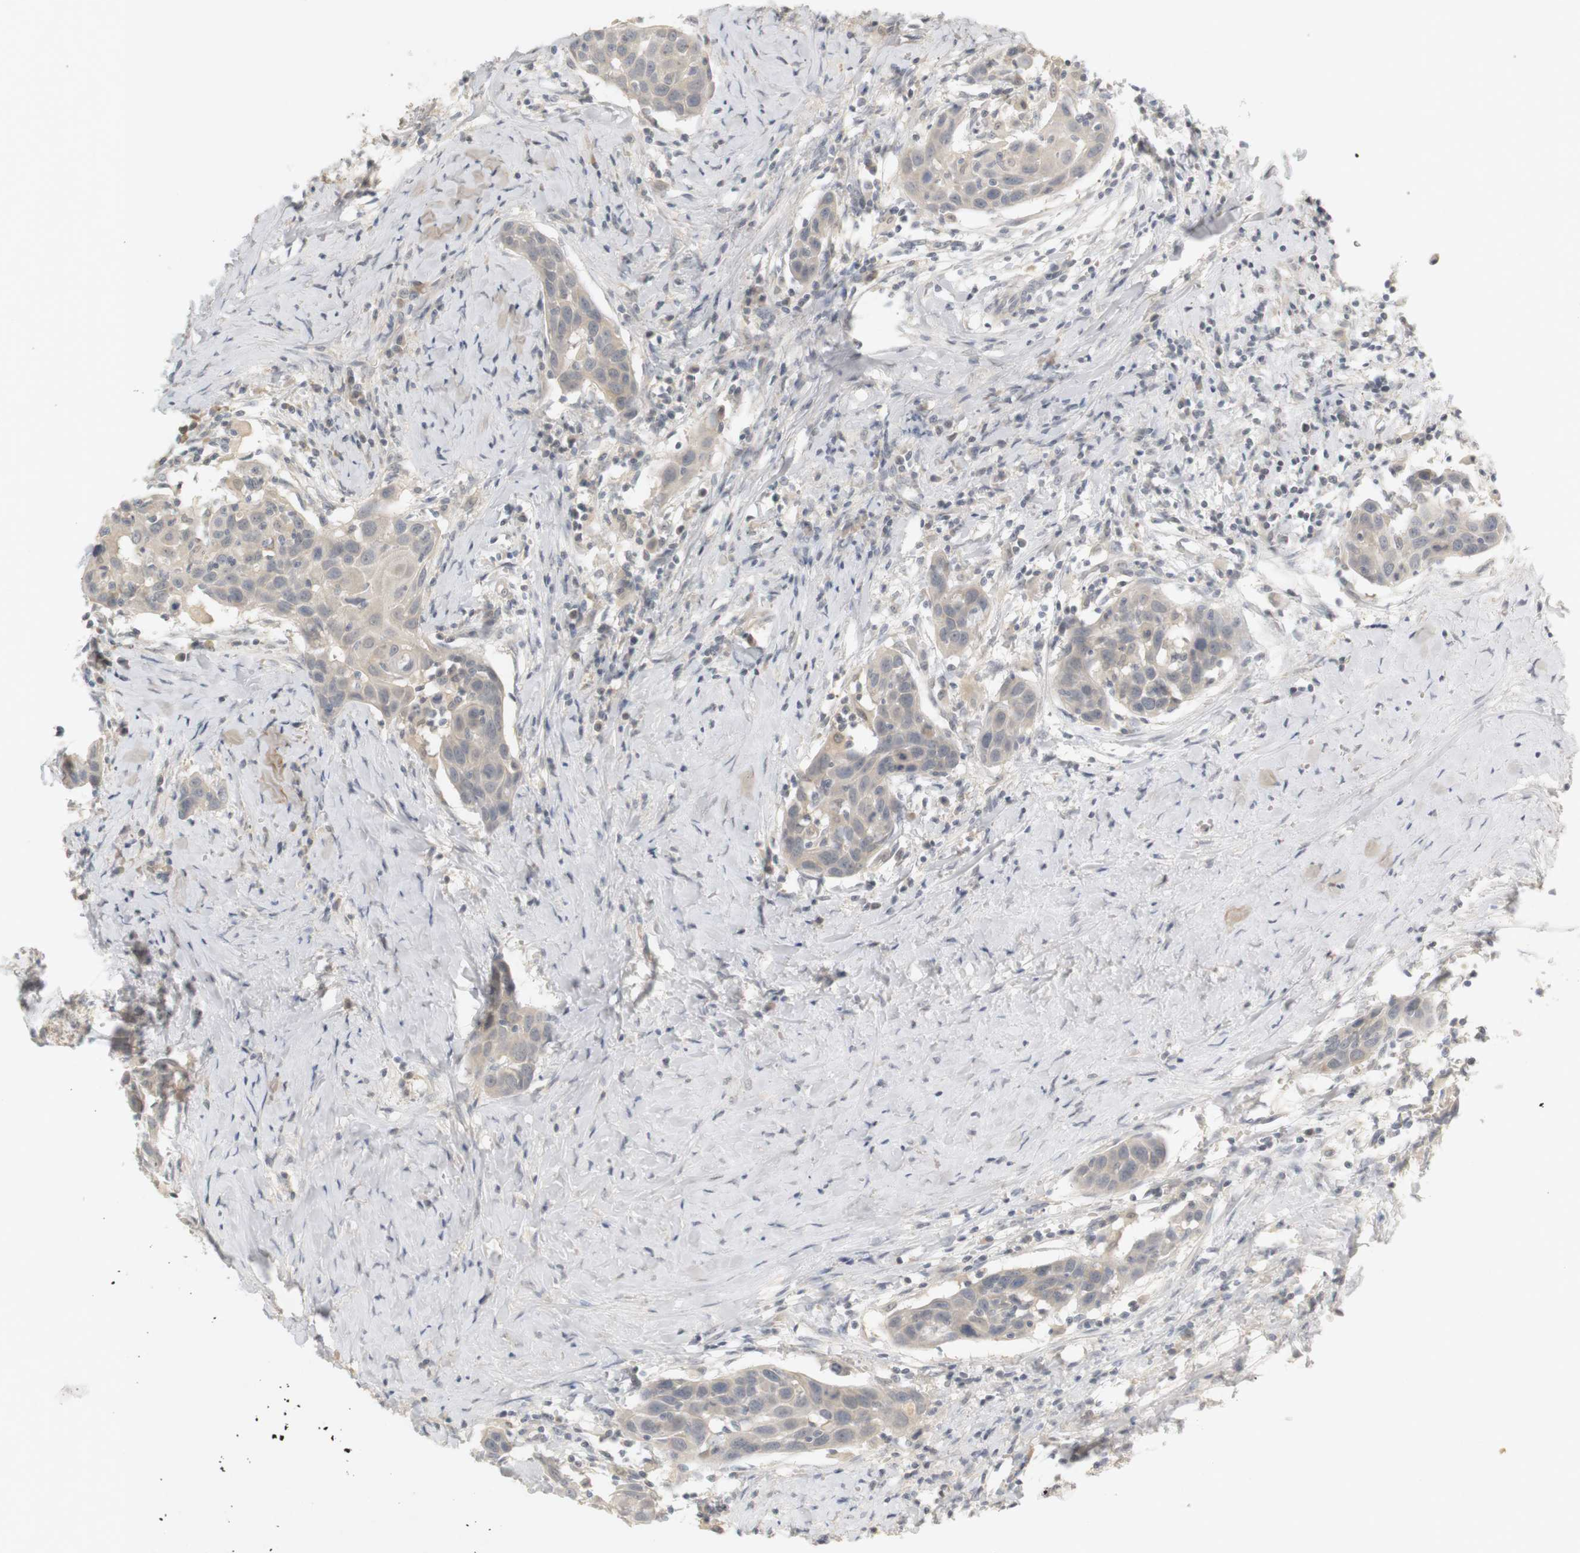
{"staining": {"intensity": "weak", "quantity": ">75%", "location": "cytoplasmic/membranous"}, "tissue": "head and neck cancer", "cell_type": "Tumor cells", "image_type": "cancer", "snomed": [{"axis": "morphology", "description": "Squamous cell carcinoma, NOS"}, {"axis": "topography", "description": "Oral tissue"}, {"axis": "topography", "description": "Head-Neck"}], "caption": "Head and neck squamous cell carcinoma tissue shows weak cytoplasmic/membranous positivity in approximately >75% of tumor cells", "gene": "RTN3", "patient": {"sex": "female", "age": 50}}